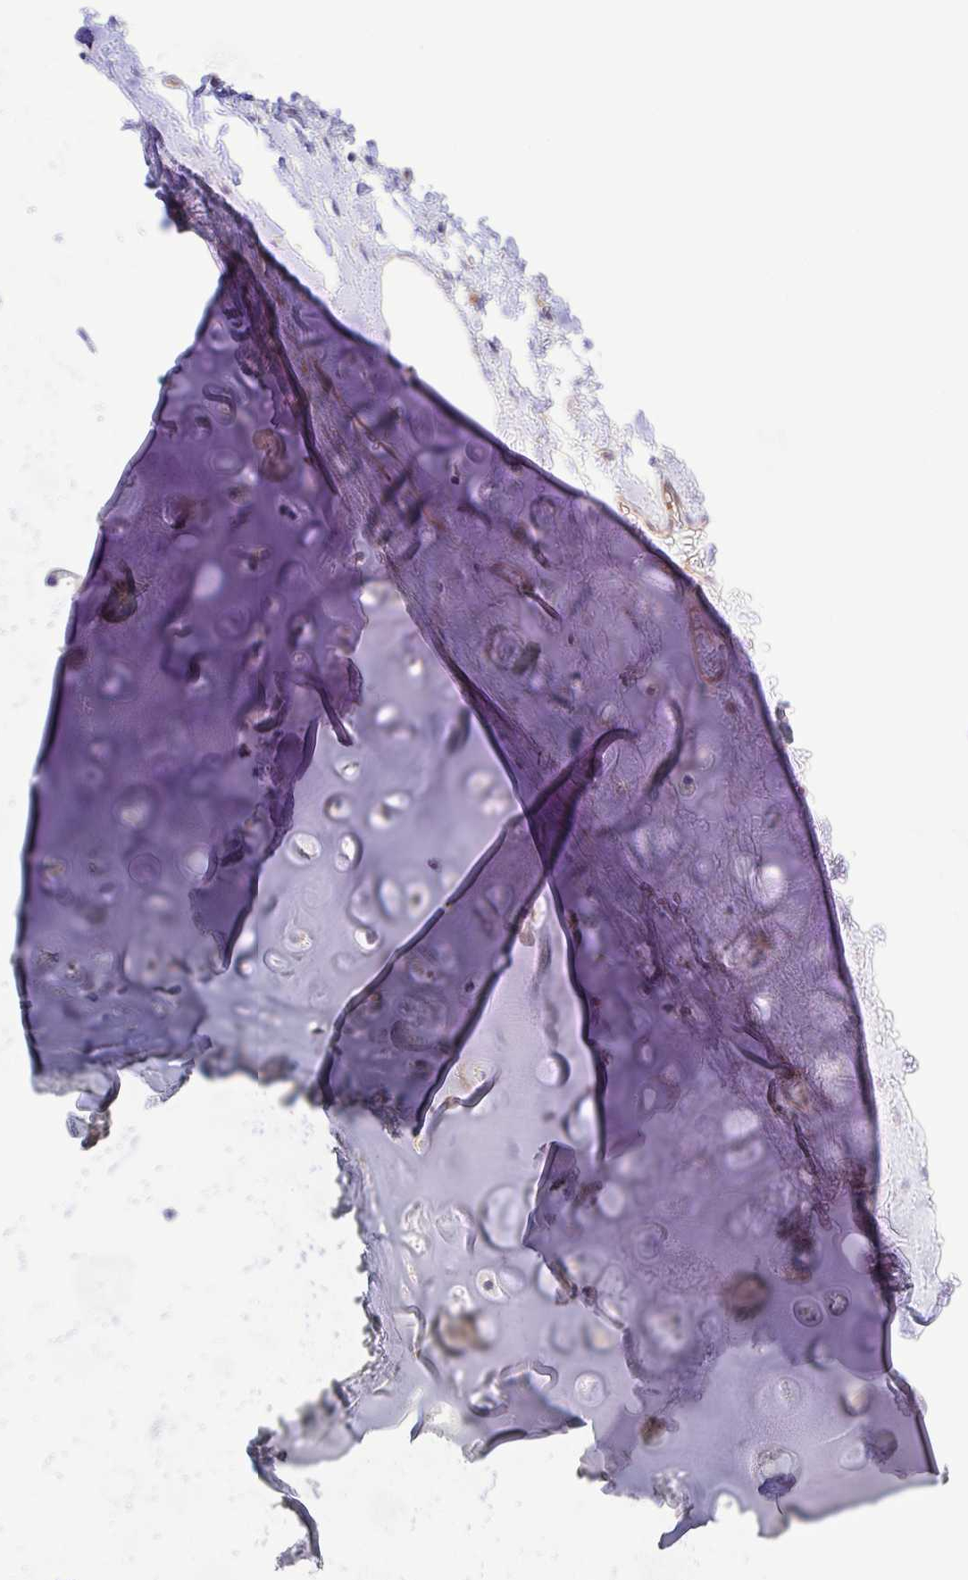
{"staining": {"intensity": "negative", "quantity": "none", "location": "none"}, "tissue": "soft tissue", "cell_type": "Chondrocytes", "image_type": "normal", "snomed": [{"axis": "morphology", "description": "Normal tissue, NOS"}, {"axis": "topography", "description": "Cartilage tissue"}, {"axis": "topography", "description": "Bronchus"}, {"axis": "topography", "description": "Peripheral nerve tissue"}], "caption": "The histopathology image reveals no significant staining in chondrocytes of soft tissue. Brightfield microscopy of immunohistochemistry (IHC) stained with DAB (brown) and hematoxylin (blue), captured at high magnification.", "gene": "KIF5B", "patient": {"sex": "male", "age": 67}}